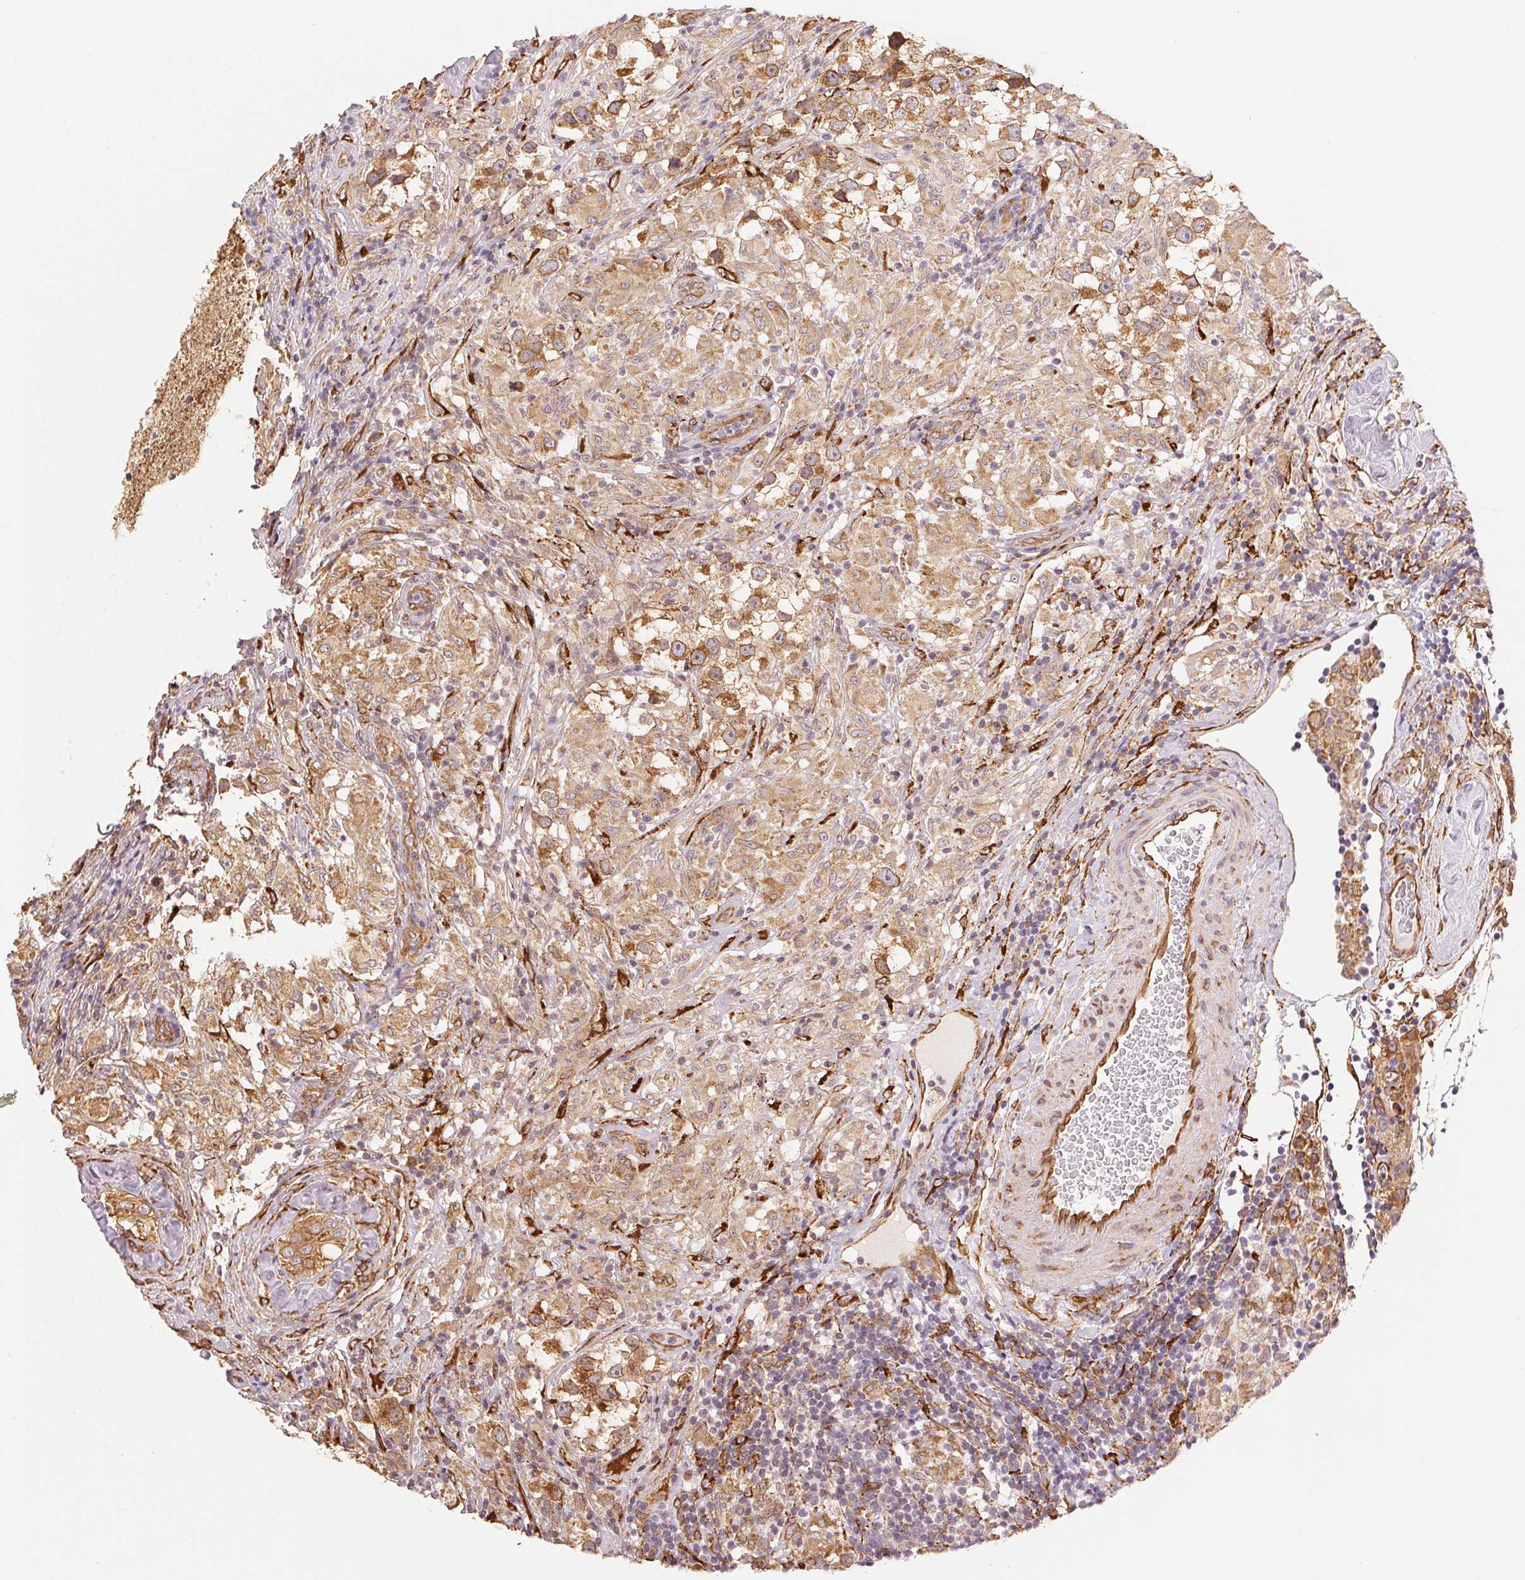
{"staining": {"intensity": "moderate", "quantity": ">75%", "location": "cytoplasmic/membranous"}, "tissue": "testis cancer", "cell_type": "Tumor cells", "image_type": "cancer", "snomed": [{"axis": "morphology", "description": "Seminoma, NOS"}, {"axis": "topography", "description": "Testis"}], "caption": "Tumor cells reveal moderate cytoplasmic/membranous expression in about >75% of cells in seminoma (testis). (Brightfield microscopy of DAB IHC at high magnification).", "gene": "RCN3", "patient": {"sex": "male", "age": 46}}